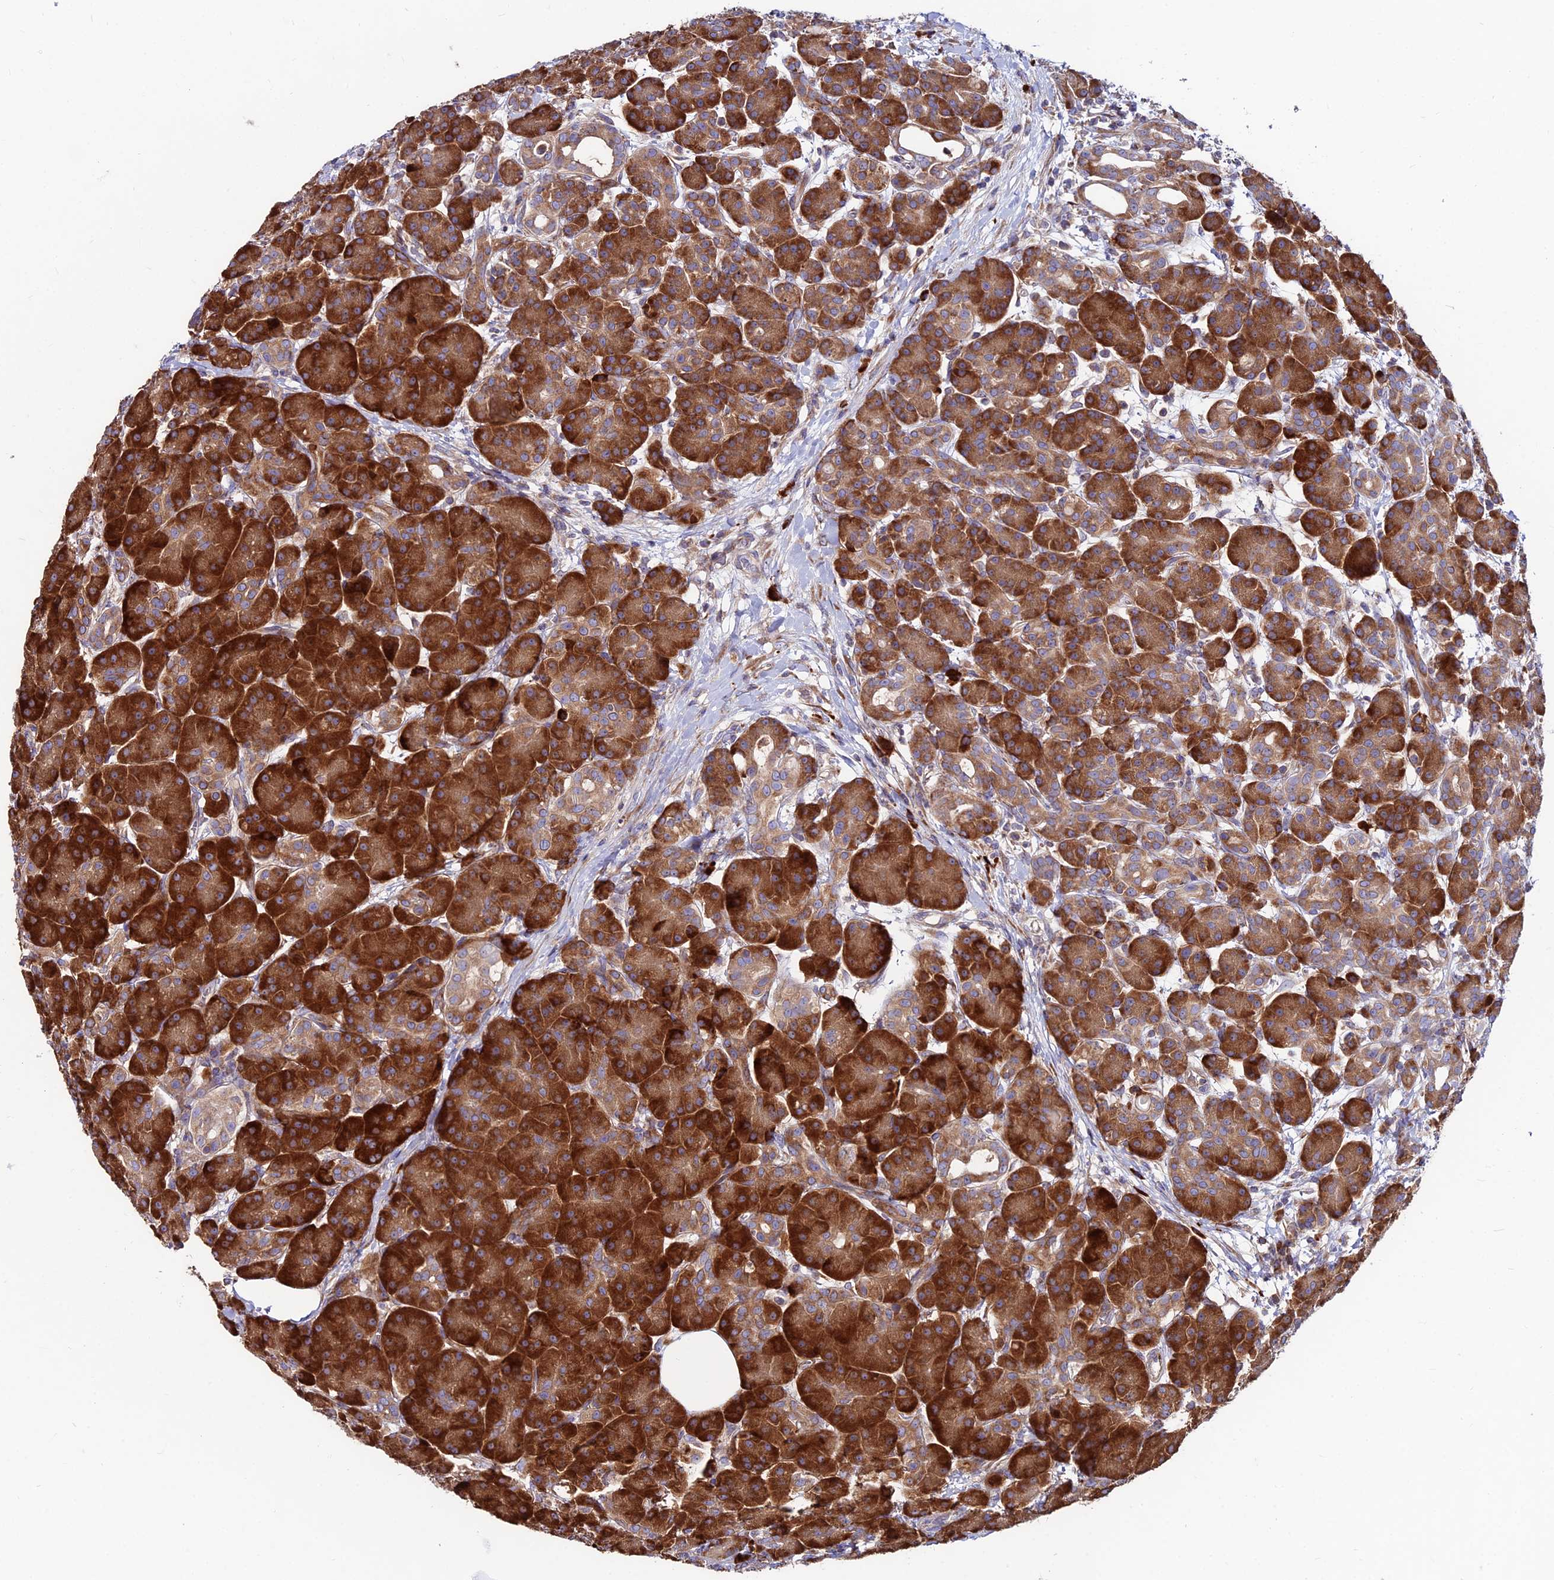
{"staining": {"intensity": "strong", "quantity": ">75%", "location": "cytoplasmic/membranous"}, "tissue": "pancreas", "cell_type": "Exocrine glandular cells", "image_type": "normal", "snomed": [{"axis": "morphology", "description": "Normal tissue, NOS"}, {"axis": "topography", "description": "Pancreas"}], "caption": "Immunohistochemistry histopathology image of benign human pancreas stained for a protein (brown), which demonstrates high levels of strong cytoplasmic/membranous positivity in approximately >75% of exocrine glandular cells.", "gene": "EIF3K", "patient": {"sex": "male", "age": 63}}